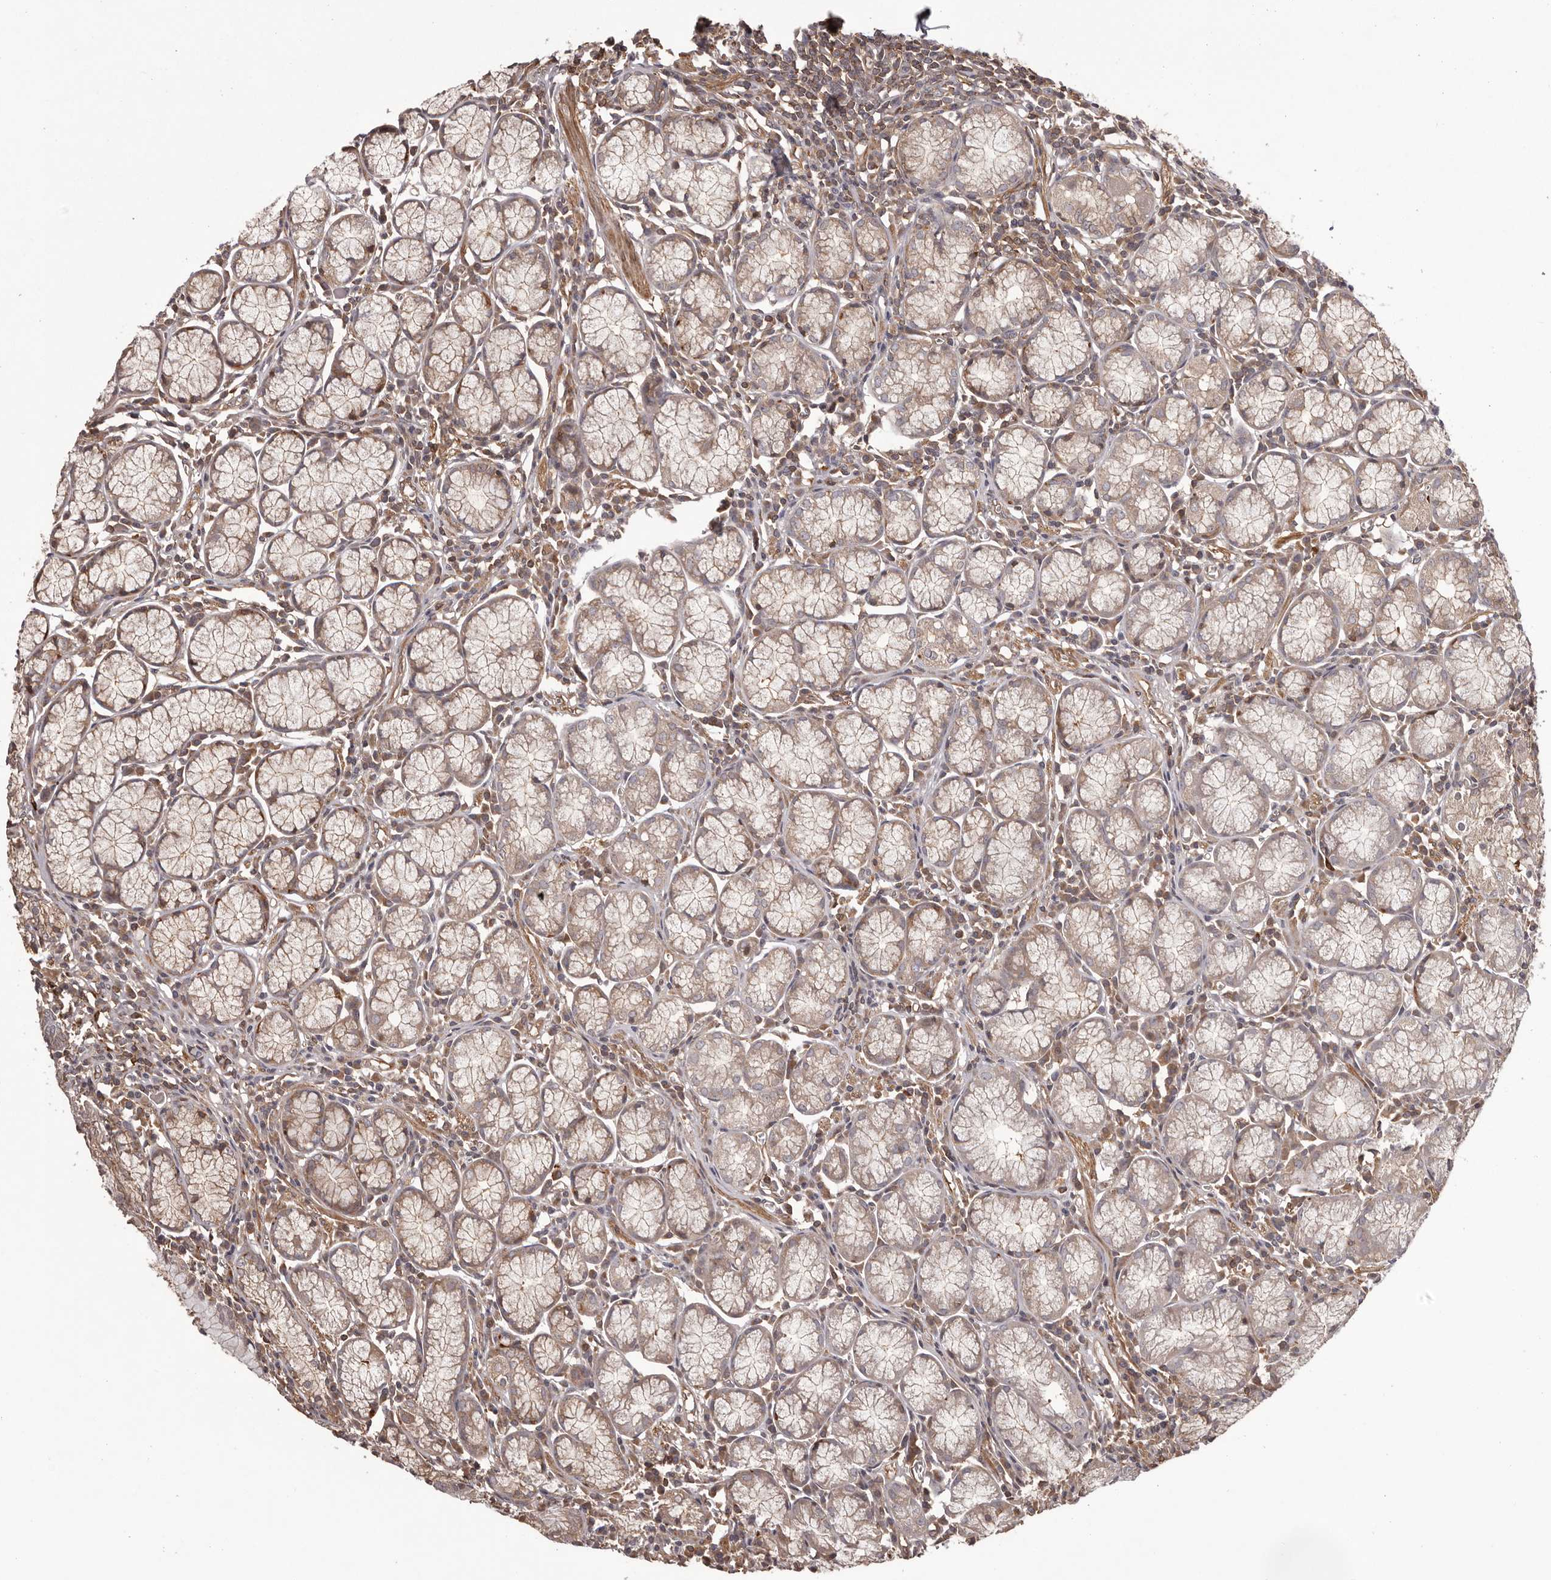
{"staining": {"intensity": "weak", "quantity": ">75%", "location": "cytoplasmic/membranous"}, "tissue": "stomach", "cell_type": "Glandular cells", "image_type": "normal", "snomed": [{"axis": "morphology", "description": "Normal tissue, NOS"}, {"axis": "topography", "description": "Stomach"}], "caption": "Benign stomach demonstrates weak cytoplasmic/membranous staining in approximately >75% of glandular cells Nuclei are stained in blue..", "gene": "NFKBIA", "patient": {"sex": "male", "age": 55}}